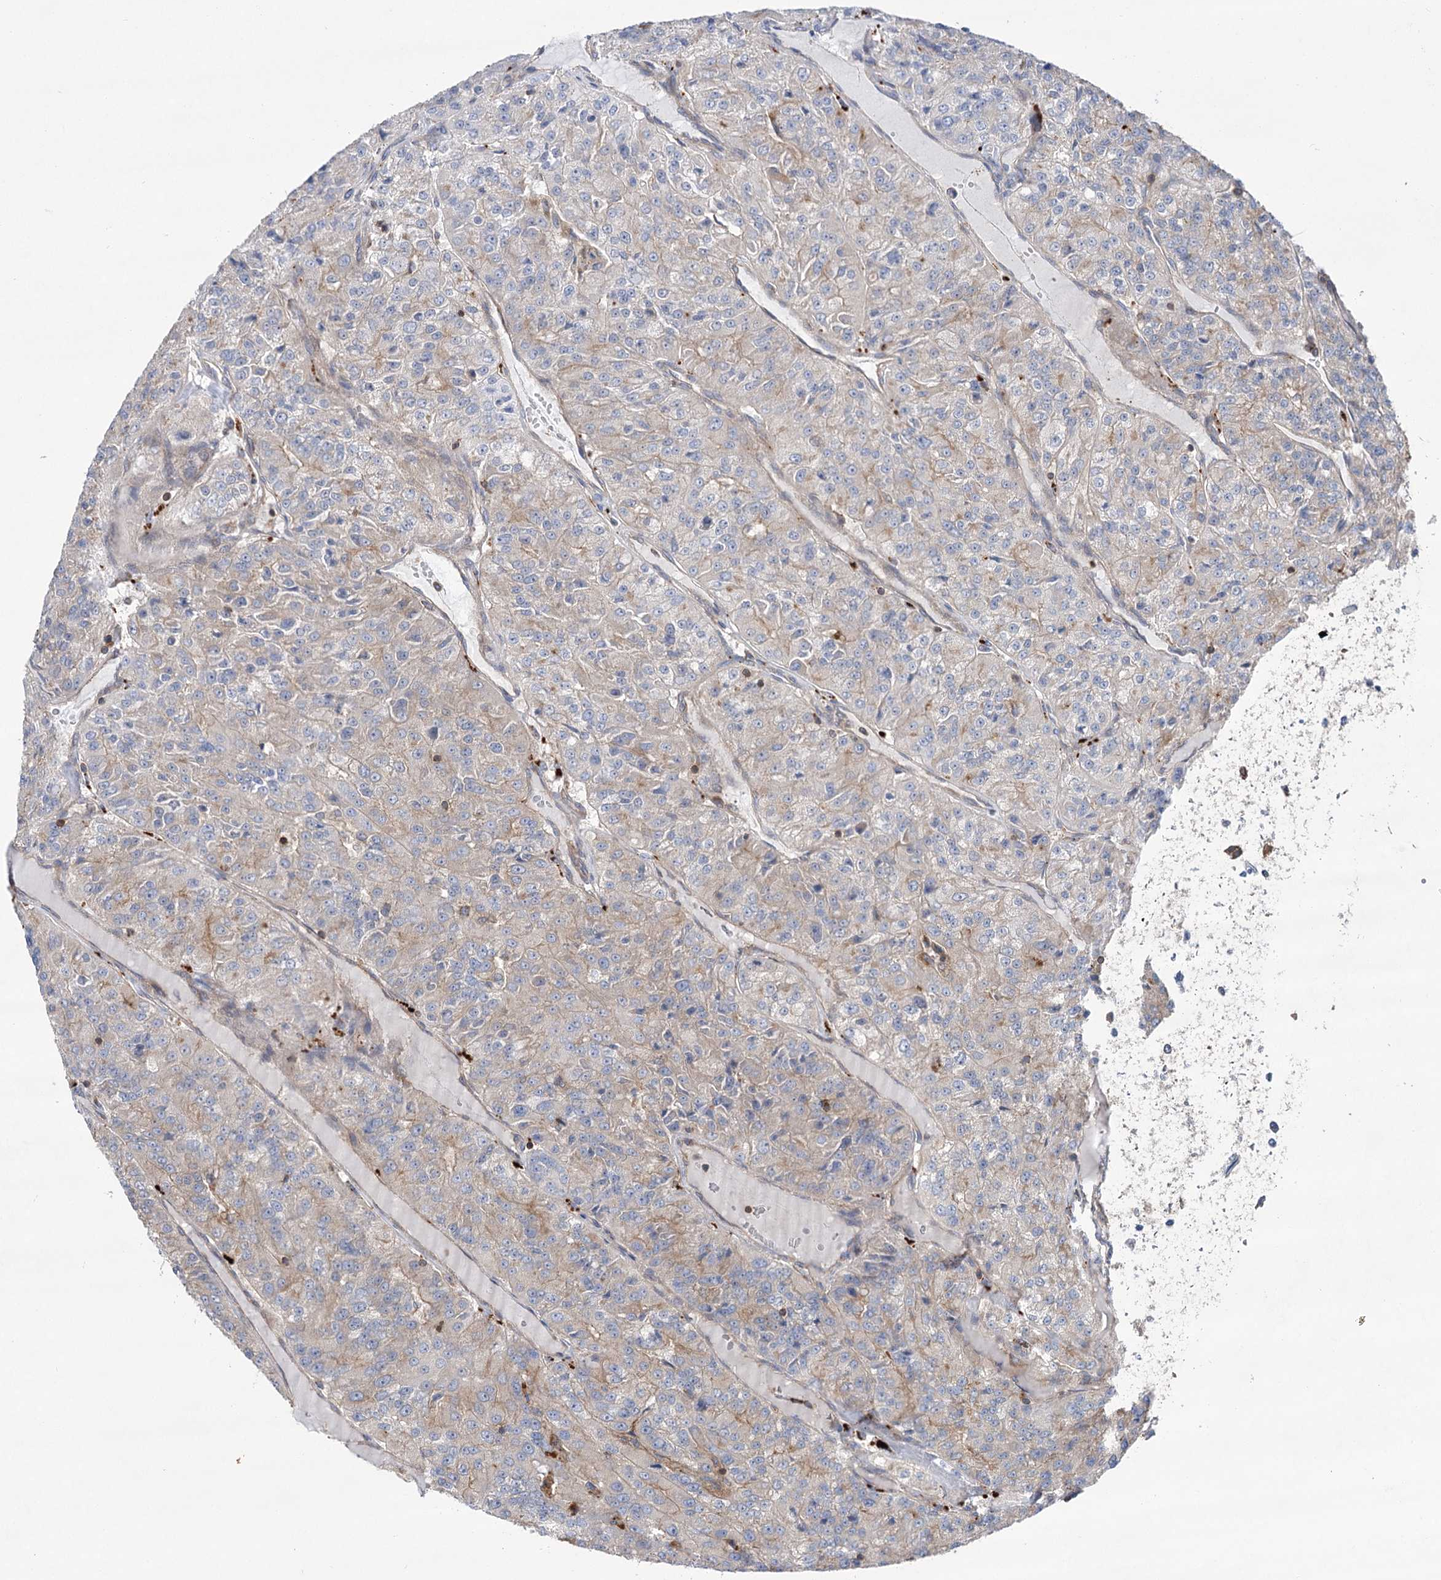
{"staining": {"intensity": "weak", "quantity": "<25%", "location": "cytoplasmic/membranous"}, "tissue": "renal cancer", "cell_type": "Tumor cells", "image_type": "cancer", "snomed": [{"axis": "morphology", "description": "Adenocarcinoma, NOS"}, {"axis": "topography", "description": "Kidney"}], "caption": "Tumor cells are negative for brown protein staining in renal adenocarcinoma.", "gene": "VPS37B", "patient": {"sex": "female", "age": 63}}